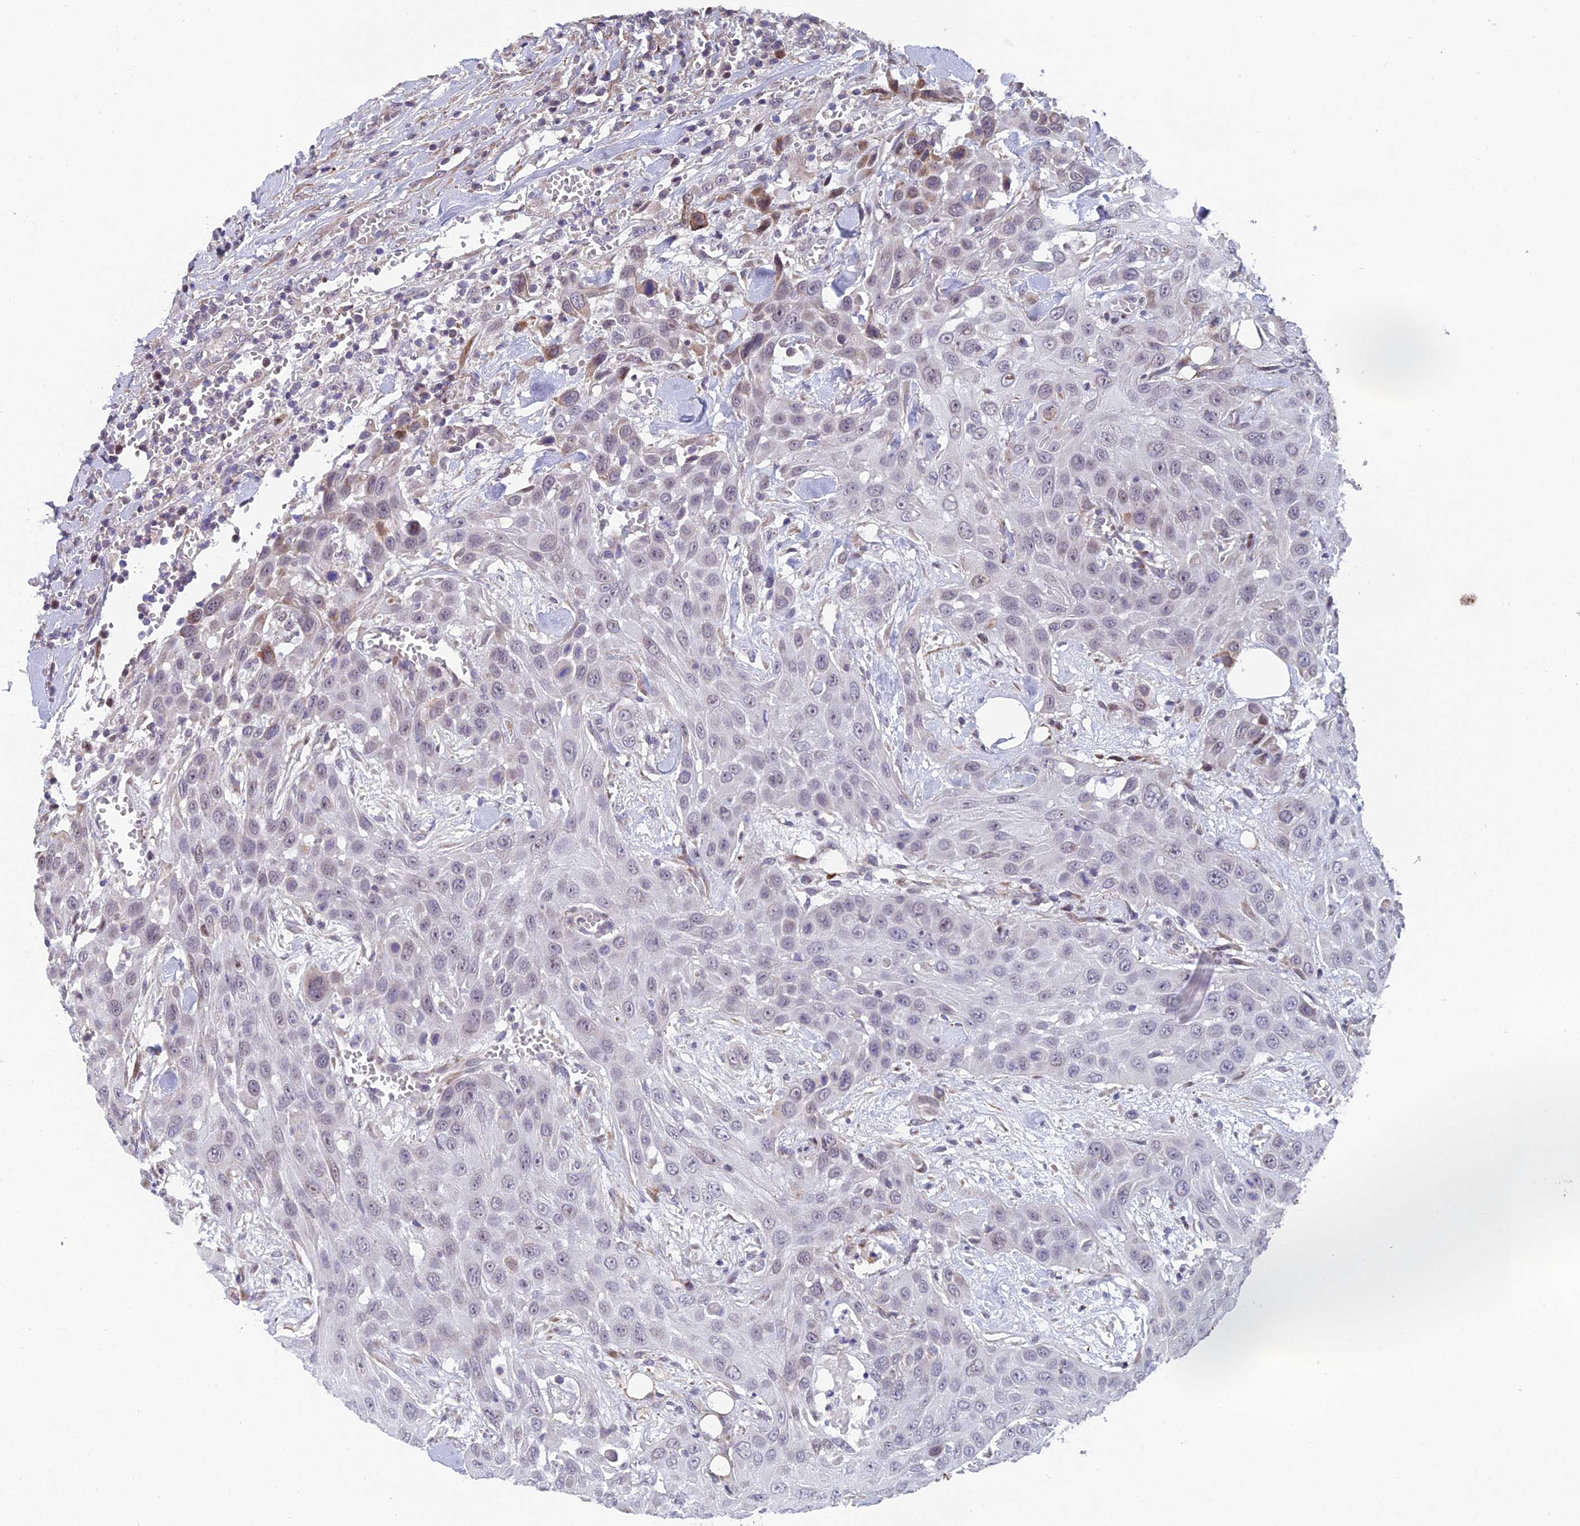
{"staining": {"intensity": "weak", "quantity": "<25%", "location": "cytoplasmic/membranous,nuclear"}, "tissue": "head and neck cancer", "cell_type": "Tumor cells", "image_type": "cancer", "snomed": [{"axis": "morphology", "description": "Squamous cell carcinoma, NOS"}, {"axis": "topography", "description": "Head-Neck"}], "caption": "This micrograph is of head and neck cancer stained with immunohistochemistry to label a protein in brown with the nuclei are counter-stained blue. There is no positivity in tumor cells.", "gene": "XKR9", "patient": {"sex": "male", "age": 81}}